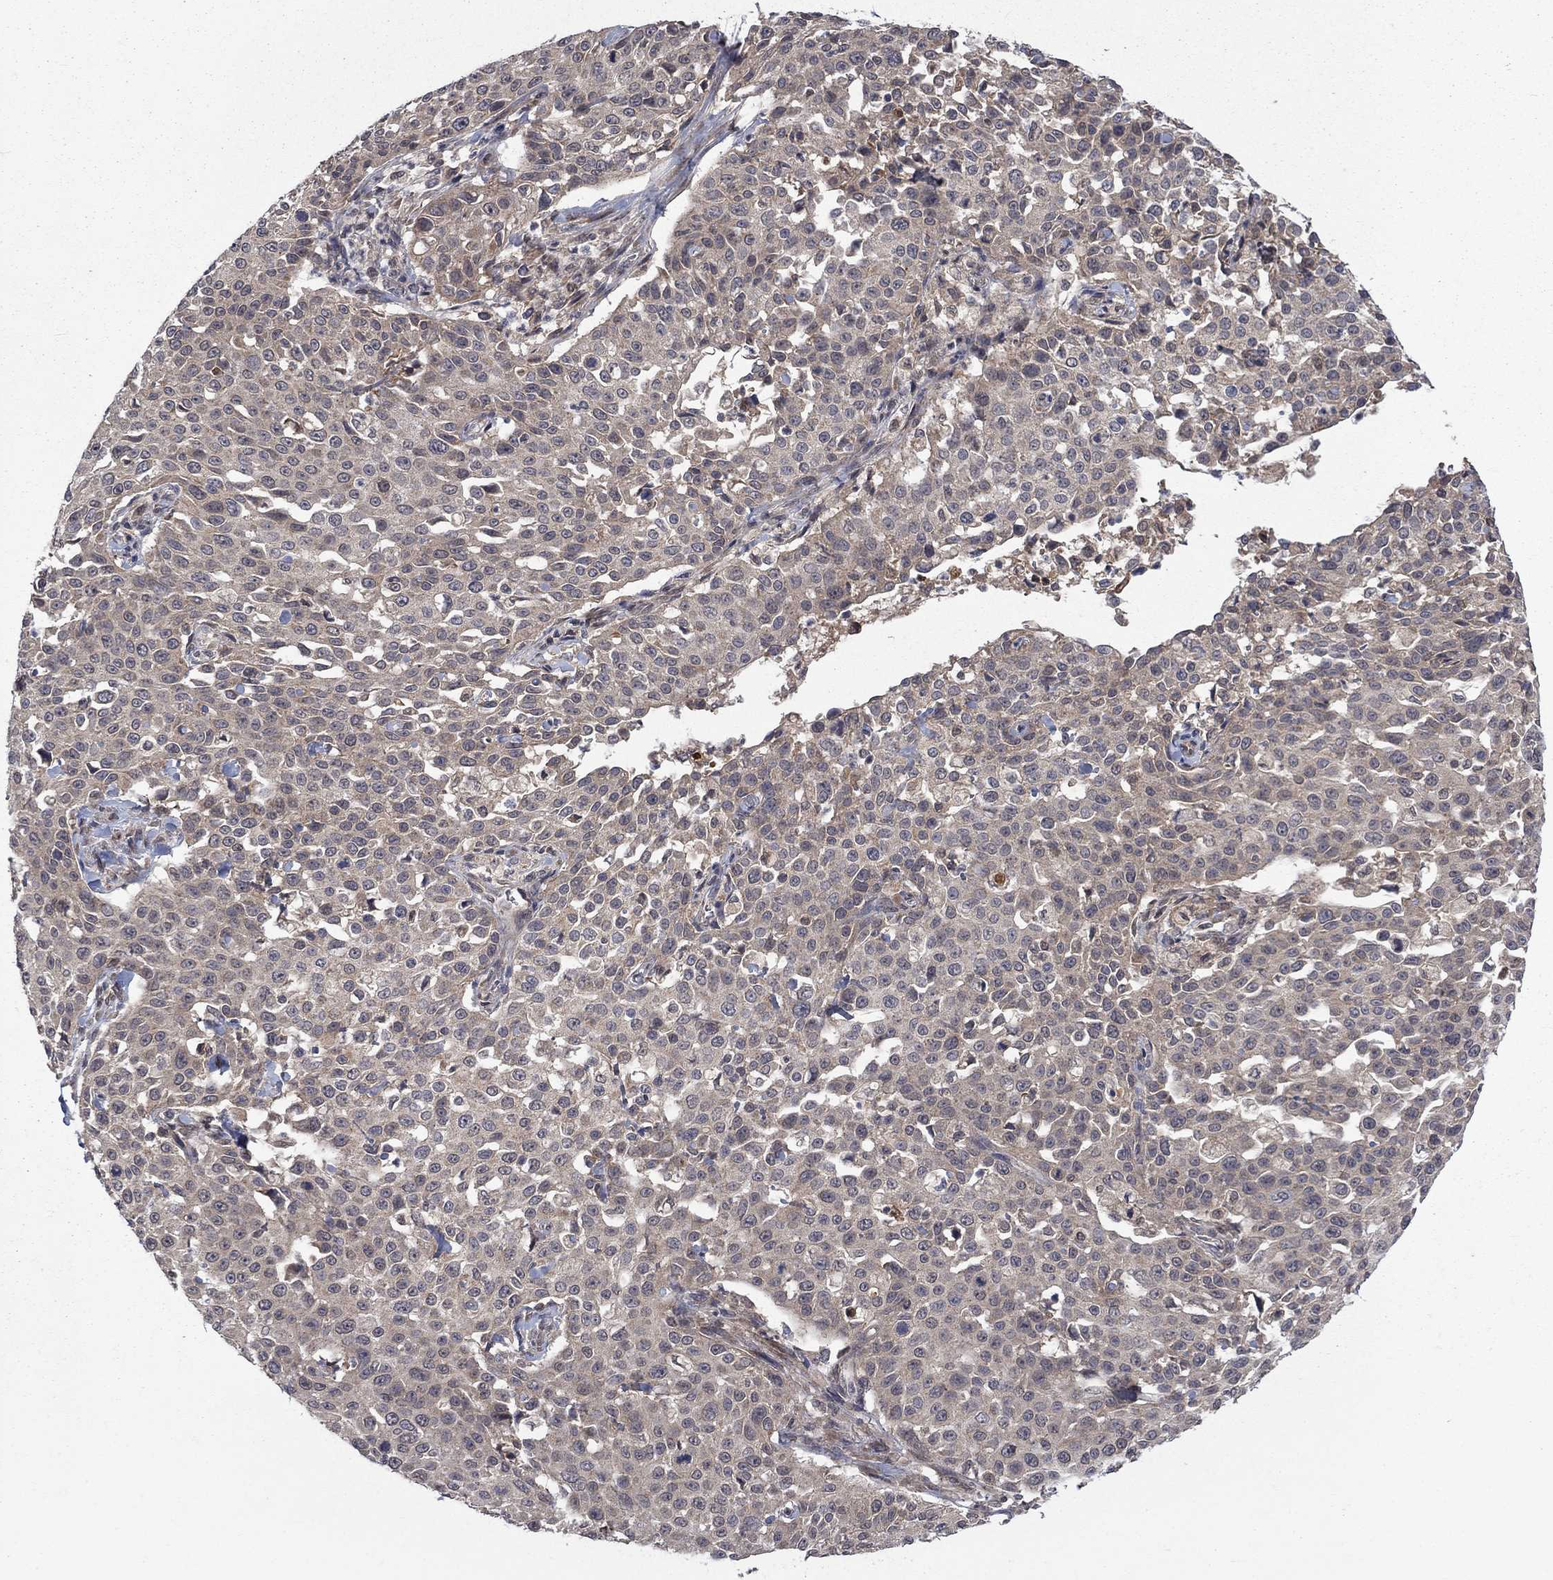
{"staining": {"intensity": "negative", "quantity": "none", "location": "none"}, "tissue": "cervical cancer", "cell_type": "Tumor cells", "image_type": "cancer", "snomed": [{"axis": "morphology", "description": "Squamous cell carcinoma, NOS"}, {"axis": "topography", "description": "Cervix"}], "caption": "This is an IHC micrograph of cervical squamous cell carcinoma. There is no staining in tumor cells.", "gene": "IAH1", "patient": {"sex": "female", "age": 26}}